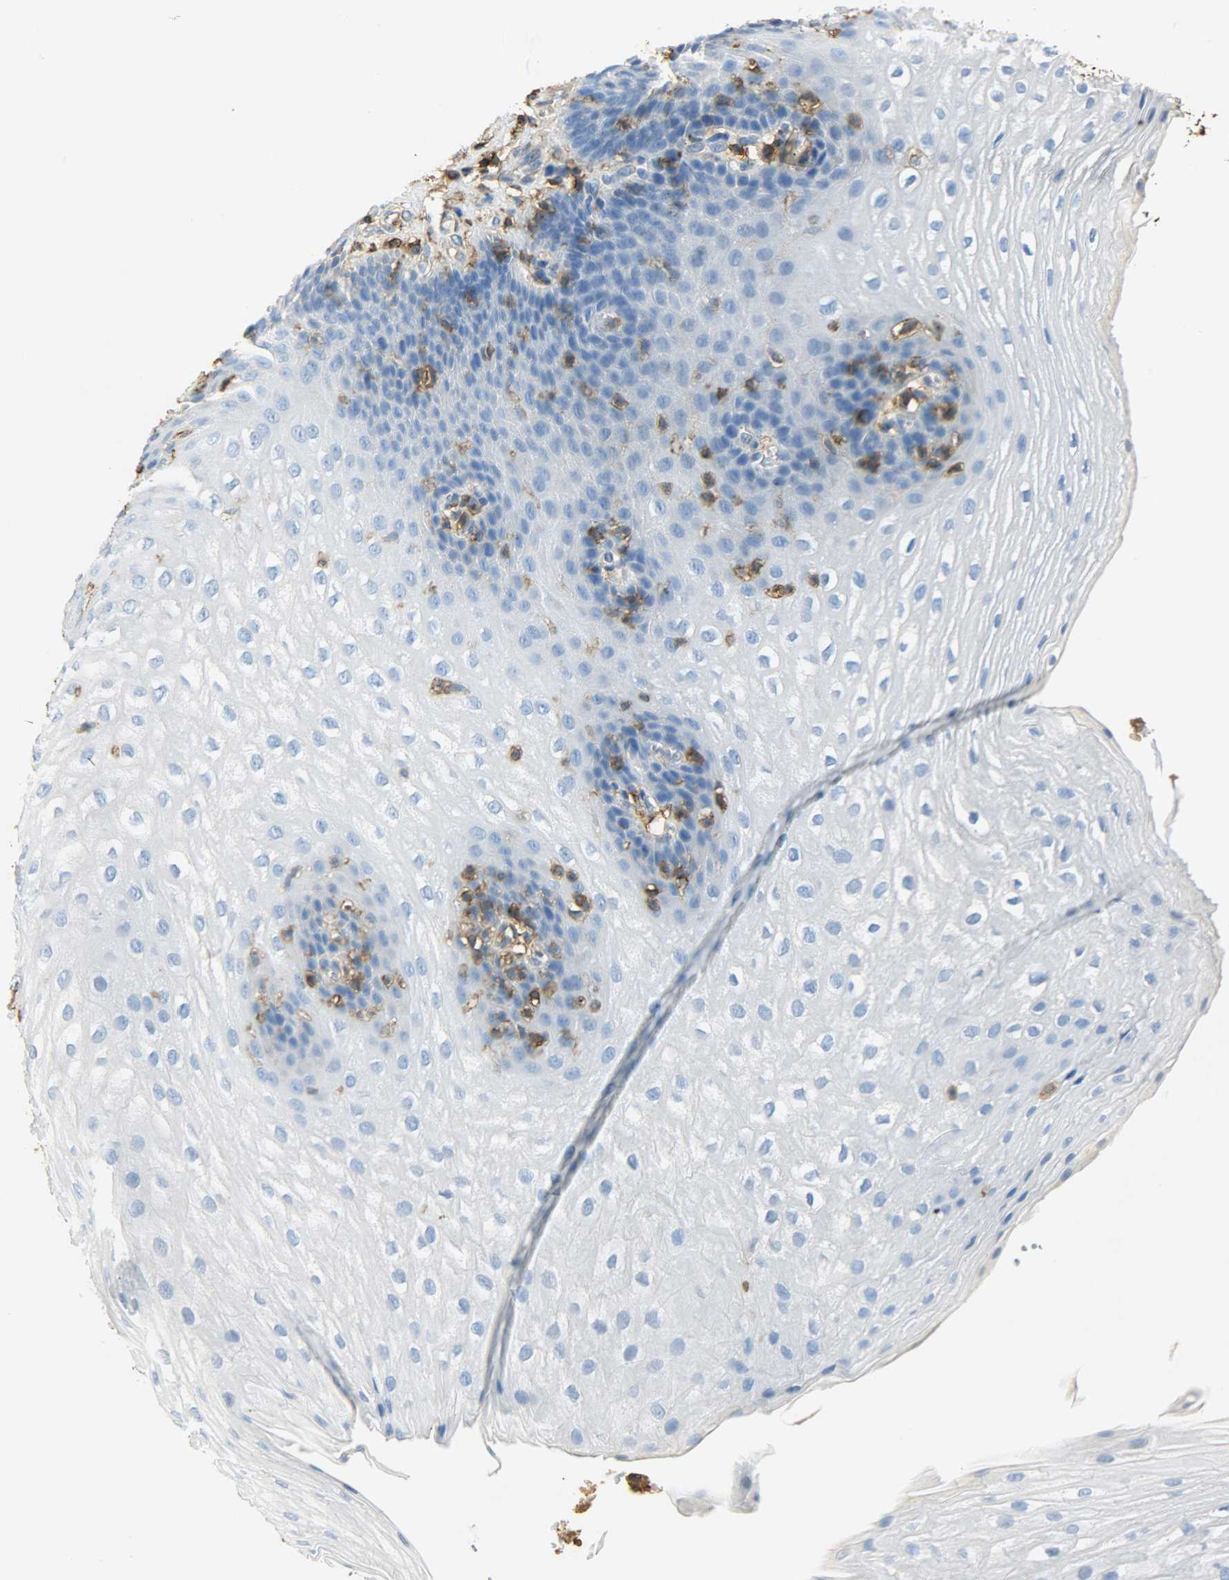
{"staining": {"intensity": "negative", "quantity": "none", "location": "none"}, "tissue": "esophagus", "cell_type": "Squamous epithelial cells", "image_type": "normal", "snomed": [{"axis": "morphology", "description": "Normal tissue, NOS"}, {"axis": "topography", "description": "Esophagus"}], "caption": "Histopathology image shows no protein expression in squamous epithelial cells of unremarkable esophagus. (Brightfield microscopy of DAB IHC at high magnification).", "gene": "ANXA6", "patient": {"sex": "male", "age": 48}}